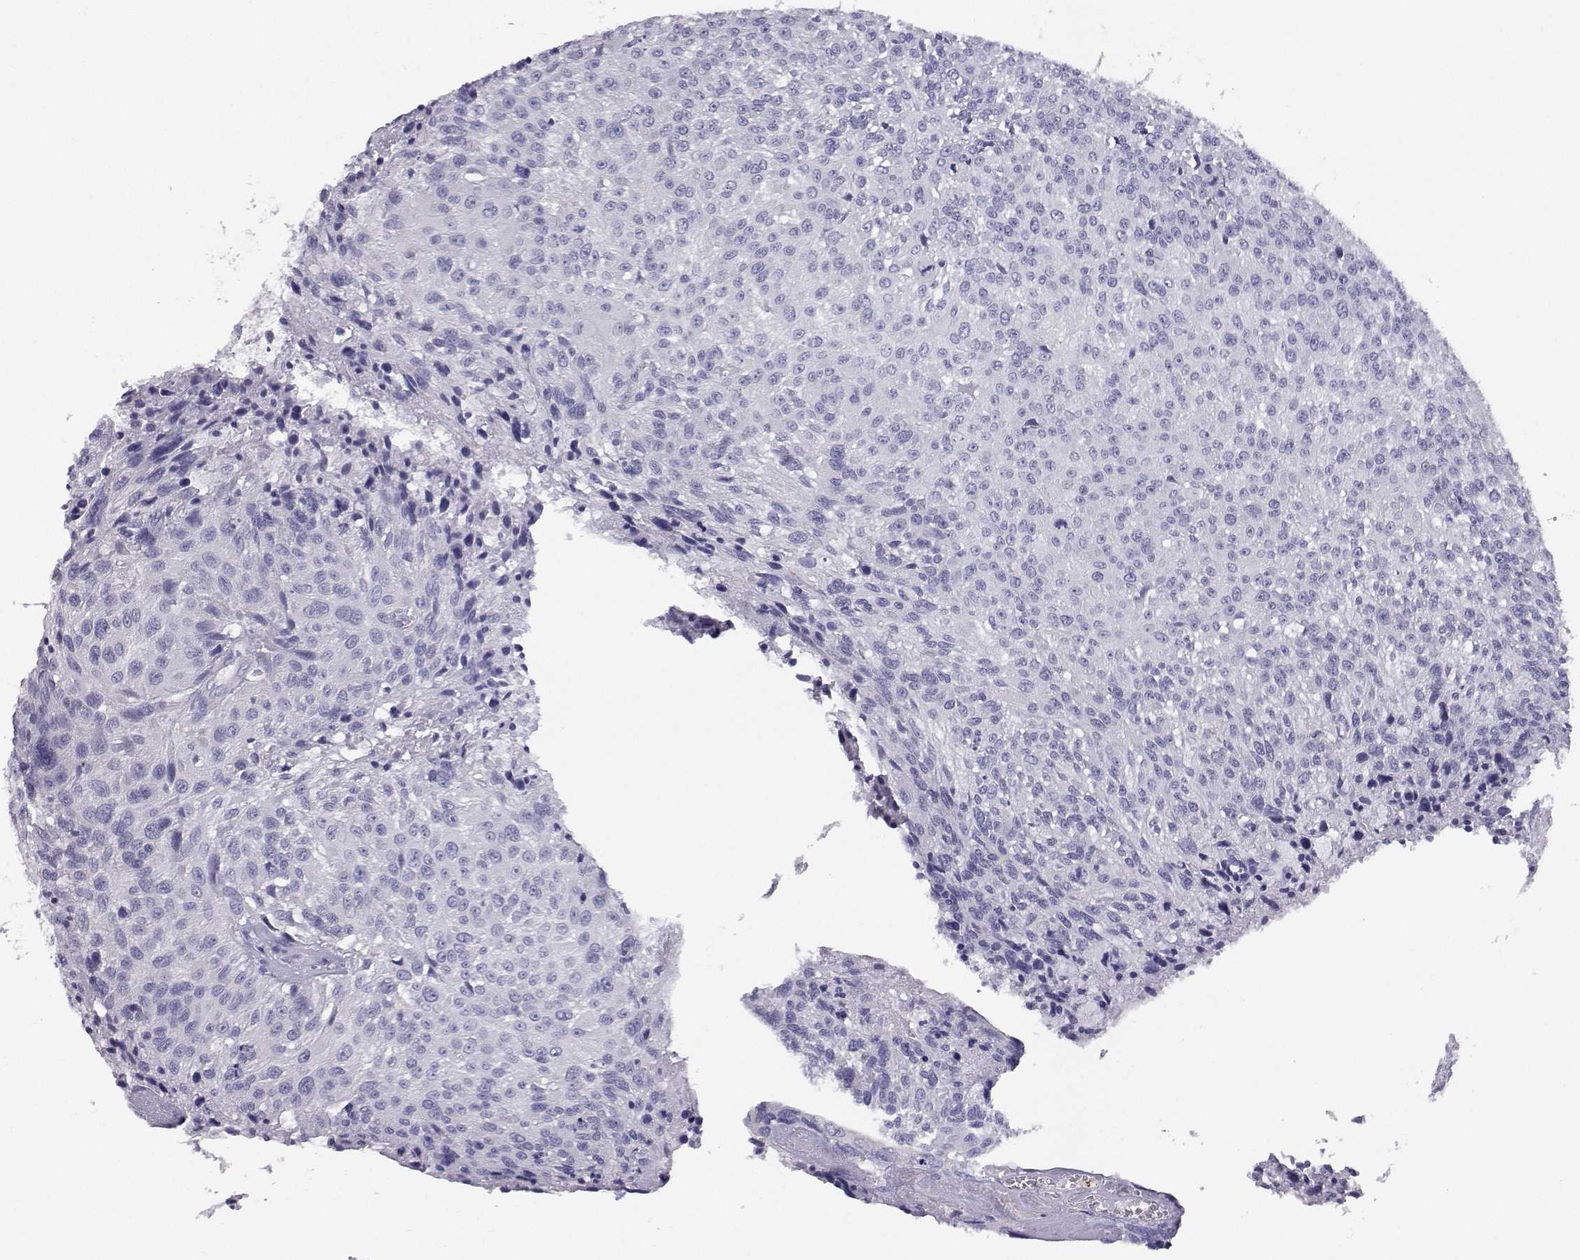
{"staining": {"intensity": "negative", "quantity": "none", "location": "none"}, "tissue": "urothelial cancer", "cell_type": "Tumor cells", "image_type": "cancer", "snomed": [{"axis": "morphology", "description": "Urothelial carcinoma, NOS"}, {"axis": "topography", "description": "Urinary bladder"}], "caption": "This is a histopathology image of immunohistochemistry staining of urothelial cancer, which shows no expression in tumor cells.", "gene": "ANKRD65", "patient": {"sex": "male", "age": 55}}